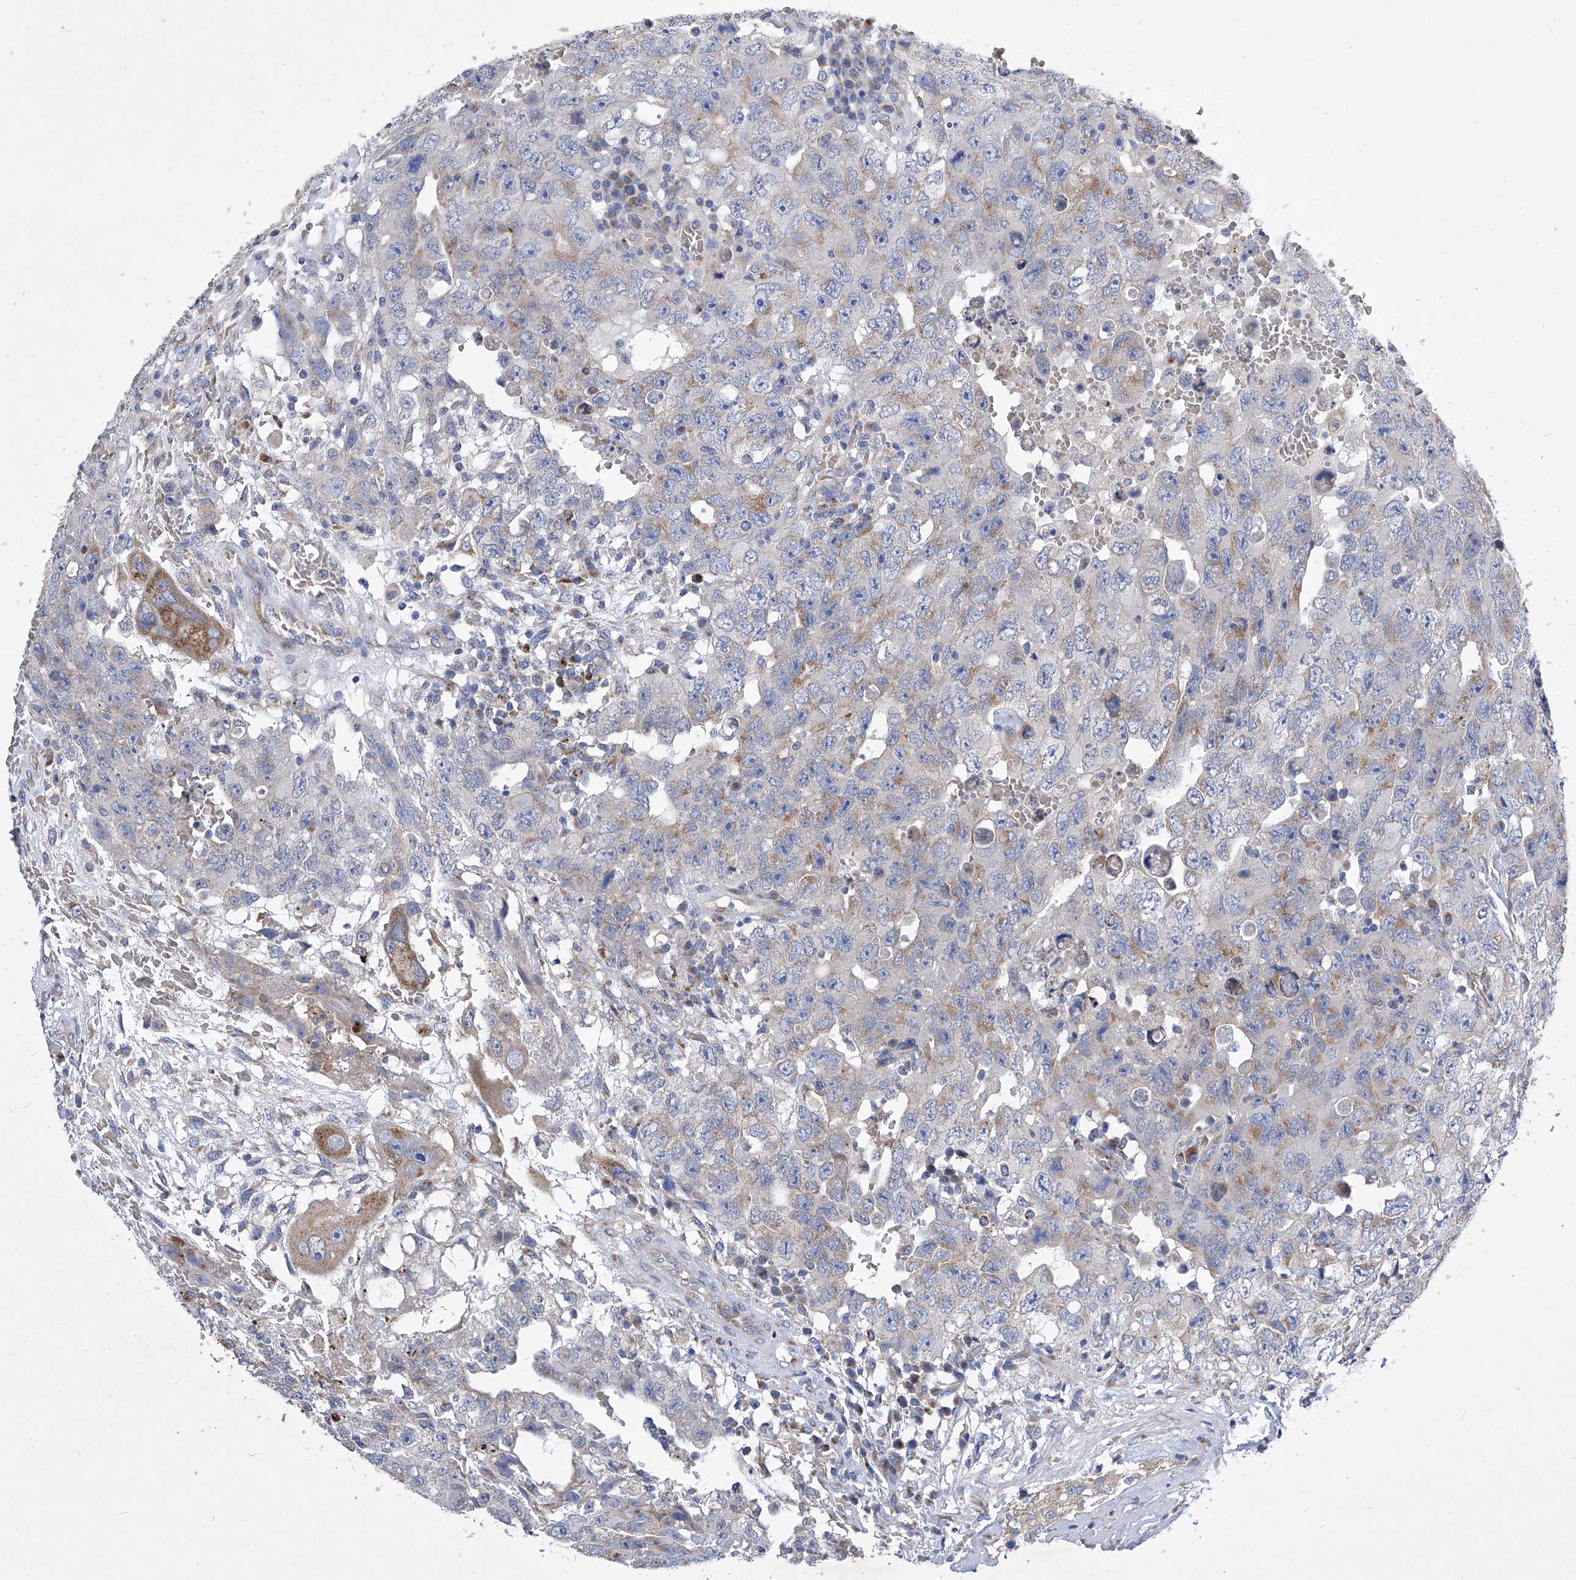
{"staining": {"intensity": "weak", "quantity": "25%-75%", "location": "cytoplasmic/membranous"}, "tissue": "testis cancer", "cell_type": "Tumor cells", "image_type": "cancer", "snomed": [{"axis": "morphology", "description": "Carcinoma, Embryonal, NOS"}, {"axis": "topography", "description": "Testis"}], "caption": "Human testis cancer (embryonal carcinoma) stained with a protein marker demonstrates weak staining in tumor cells.", "gene": "TJAP1", "patient": {"sex": "male", "age": 26}}